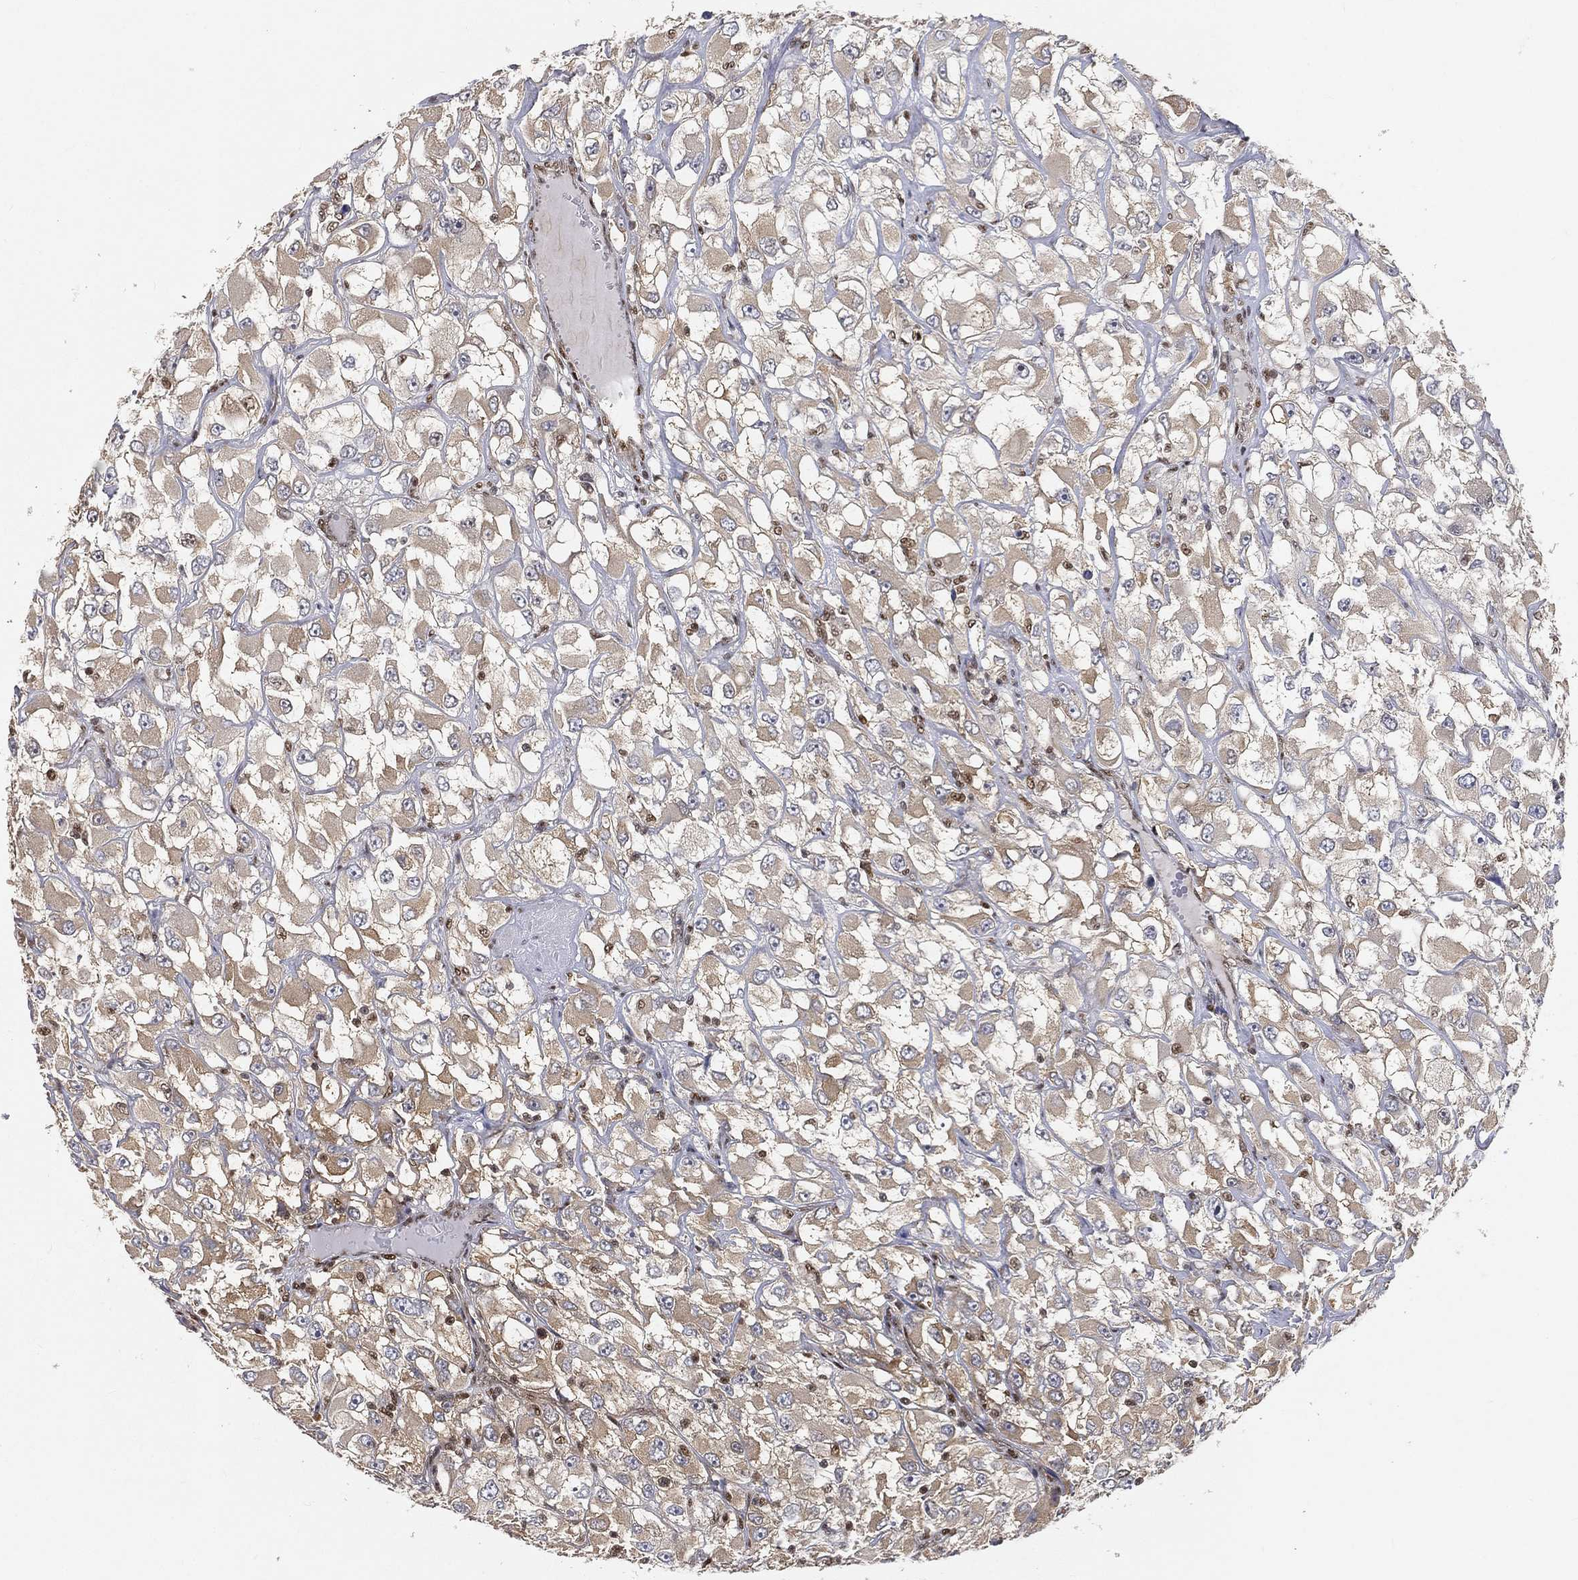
{"staining": {"intensity": "weak", "quantity": "25%-75%", "location": "cytoplasmic/membranous"}, "tissue": "renal cancer", "cell_type": "Tumor cells", "image_type": "cancer", "snomed": [{"axis": "morphology", "description": "Adenocarcinoma, NOS"}, {"axis": "topography", "description": "Kidney"}], "caption": "Immunohistochemistry (IHC) (DAB) staining of human renal adenocarcinoma shows weak cytoplasmic/membranous protein expression in about 25%-75% of tumor cells.", "gene": "CRTC3", "patient": {"sex": "female", "age": 52}}